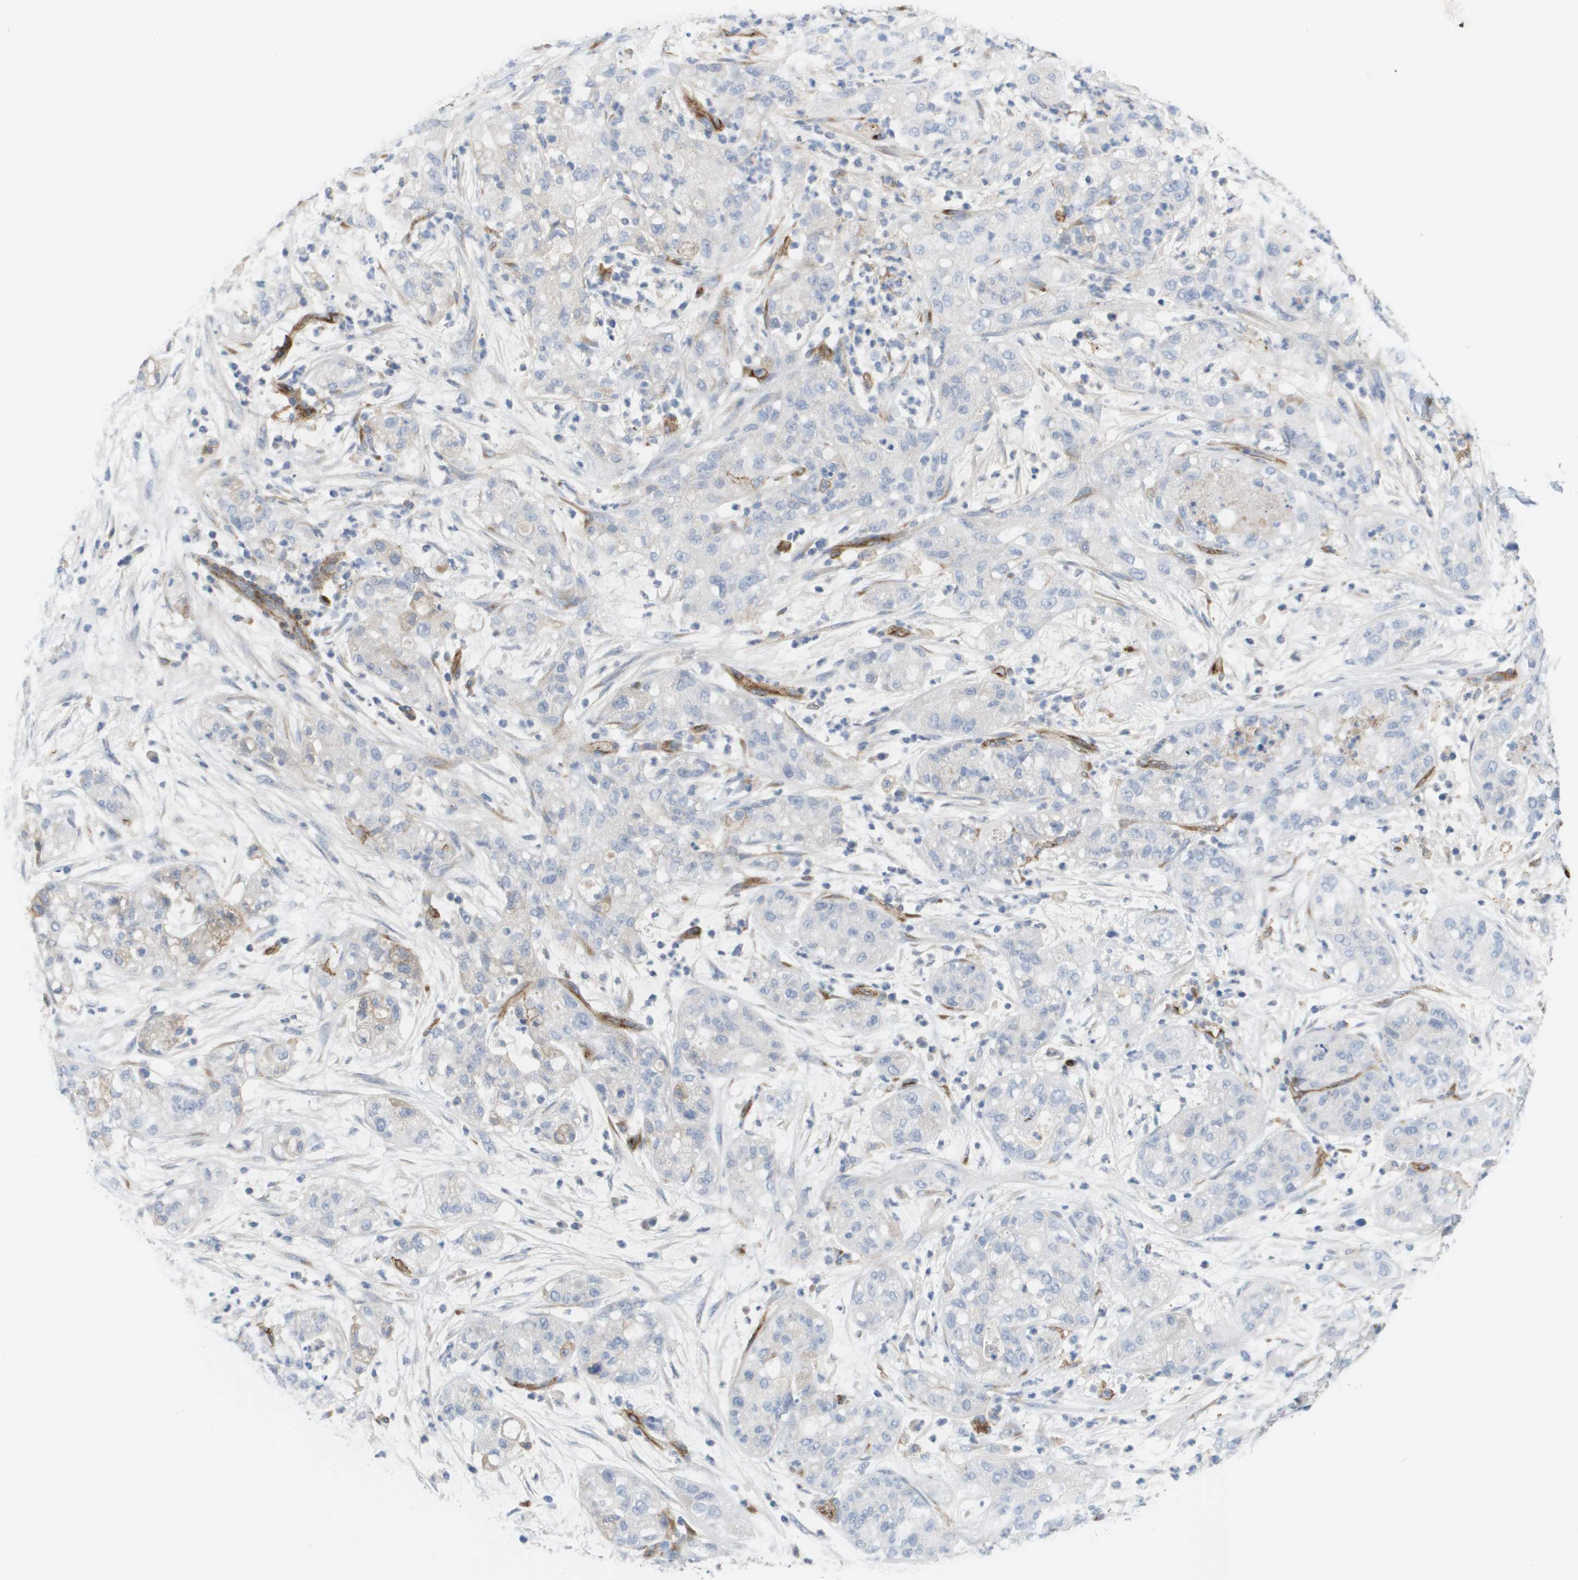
{"staining": {"intensity": "negative", "quantity": "none", "location": "none"}, "tissue": "pancreatic cancer", "cell_type": "Tumor cells", "image_type": "cancer", "snomed": [{"axis": "morphology", "description": "Adenocarcinoma, NOS"}, {"axis": "topography", "description": "Pancreas"}], "caption": "High power microscopy histopathology image of an IHC image of pancreatic adenocarcinoma, revealing no significant expression in tumor cells. (DAB immunohistochemistry (IHC), high magnification).", "gene": "ANGPT2", "patient": {"sex": "female", "age": 78}}